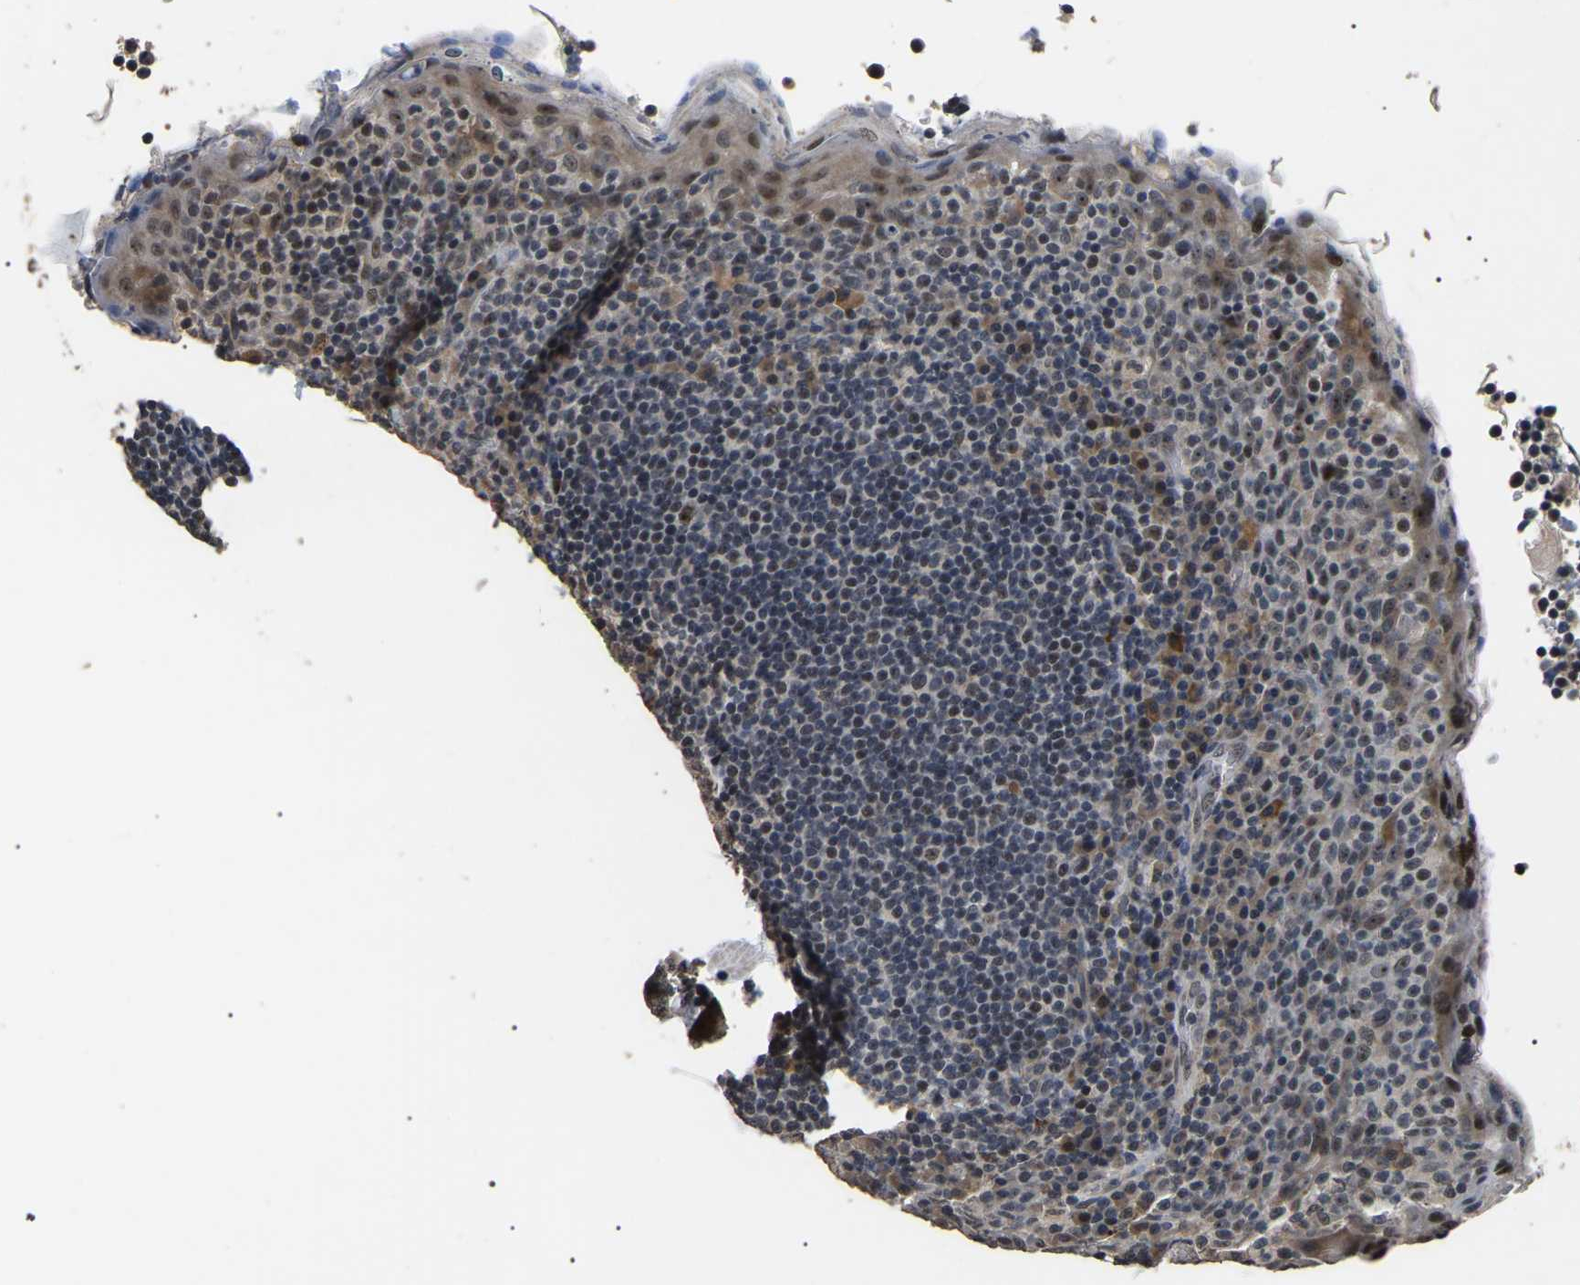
{"staining": {"intensity": "weak", "quantity": "25%-75%", "location": "nuclear"}, "tissue": "tonsil", "cell_type": "Germinal center cells", "image_type": "normal", "snomed": [{"axis": "morphology", "description": "Normal tissue, NOS"}, {"axis": "topography", "description": "Tonsil"}], "caption": "Protein expression analysis of normal human tonsil reveals weak nuclear staining in approximately 25%-75% of germinal center cells.", "gene": "PPM1E", "patient": {"sex": "male", "age": 17}}